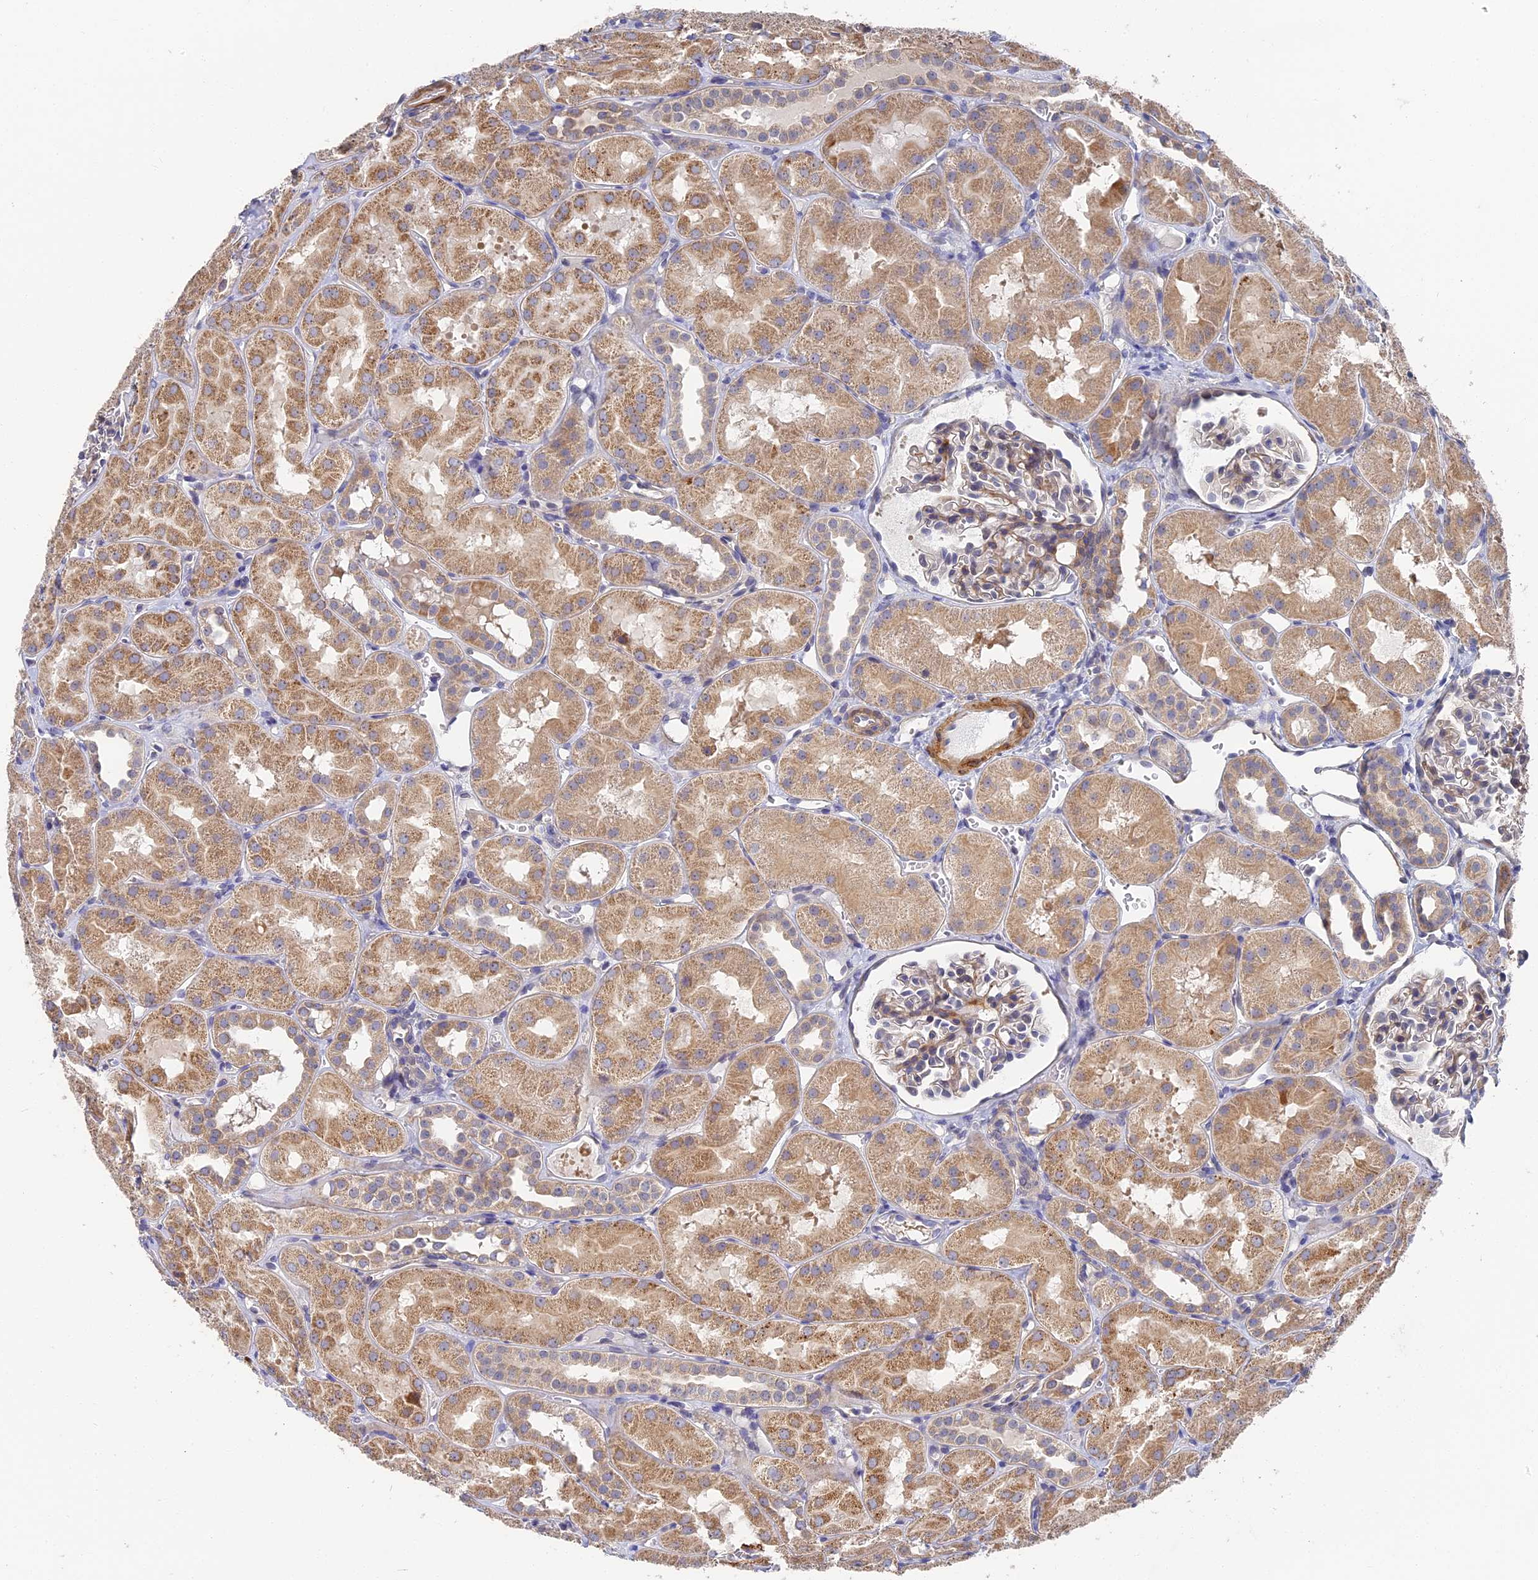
{"staining": {"intensity": "weak", "quantity": "25%-75%", "location": "cytoplasmic/membranous"}, "tissue": "kidney", "cell_type": "Cells in glomeruli", "image_type": "normal", "snomed": [{"axis": "morphology", "description": "Normal tissue, NOS"}, {"axis": "topography", "description": "Kidney"}, {"axis": "topography", "description": "Urinary bladder"}], "caption": "This is a histology image of IHC staining of unremarkable kidney, which shows weak staining in the cytoplasmic/membranous of cells in glomeruli.", "gene": "CCDC113", "patient": {"sex": "male", "age": 16}}